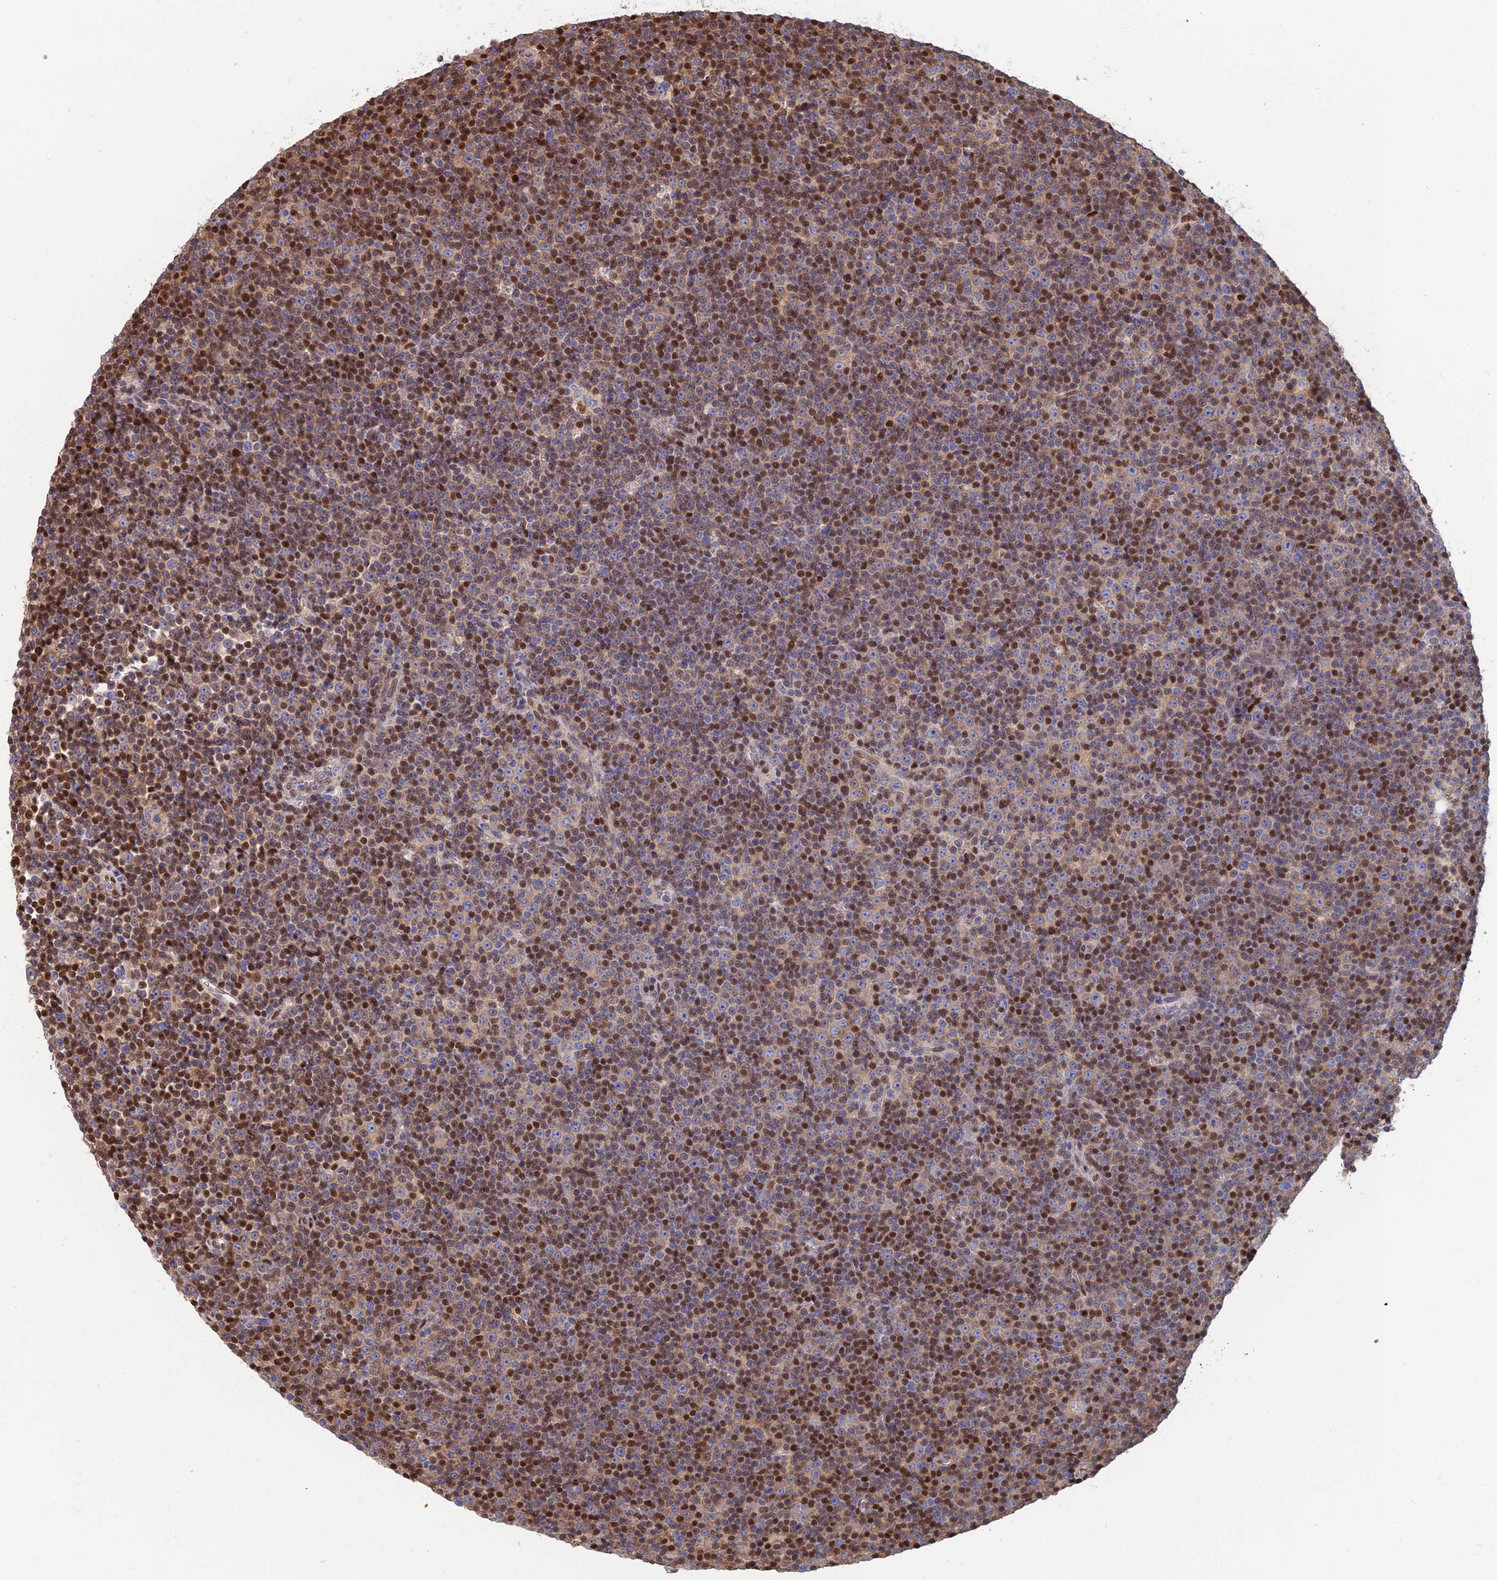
{"staining": {"intensity": "strong", "quantity": "25%-75%", "location": "nuclear"}, "tissue": "lymphoma", "cell_type": "Tumor cells", "image_type": "cancer", "snomed": [{"axis": "morphology", "description": "Malignant lymphoma, non-Hodgkin's type, Low grade"}, {"axis": "topography", "description": "Lymph node"}], "caption": "Lymphoma tissue shows strong nuclear staining in about 25%-75% of tumor cells (IHC, brightfield microscopy, high magnification).", "gene": "DNPEP", "patient": {"sex": "female", "age": 67}}